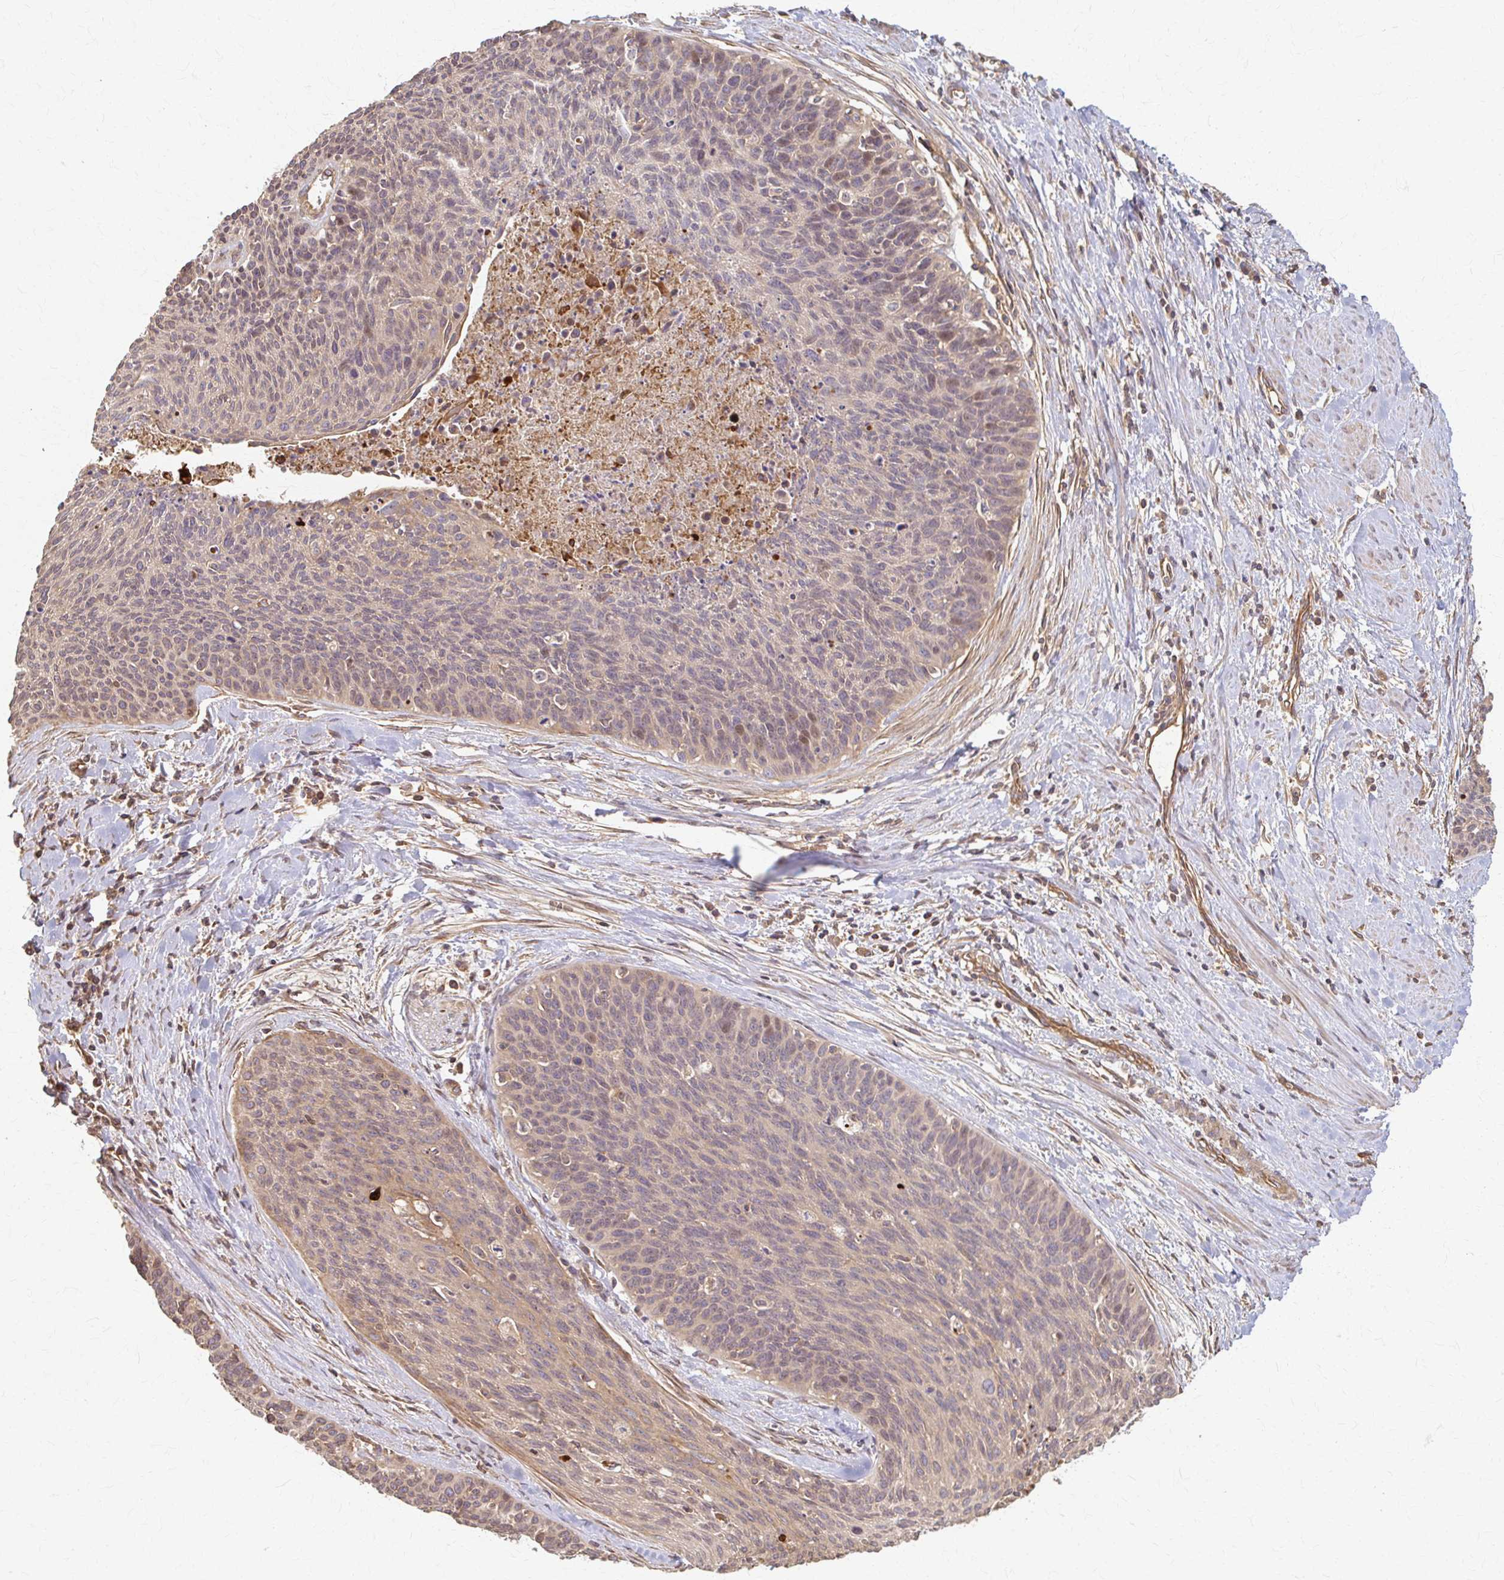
{"staining": {"intensity": "weak", "quantity": "<25%", "location": "cytoplasmic/membranous,nuclear"}, "tissue": "cervical cancer", "cell_type": "Tumor cells", "image_type": "cancer", "snomed": [{"axis": "morphology", "description": "Squamous cell carcinoma, NOS"}, {"axis": "topography", "description": "Cervix"}], "caption": "There is no significant expression in tumor cells of cervical cancer (squamous cell carcinoma).", "gene": "ARHGAP35", "patient": {"sex": "female", "age": 55}}